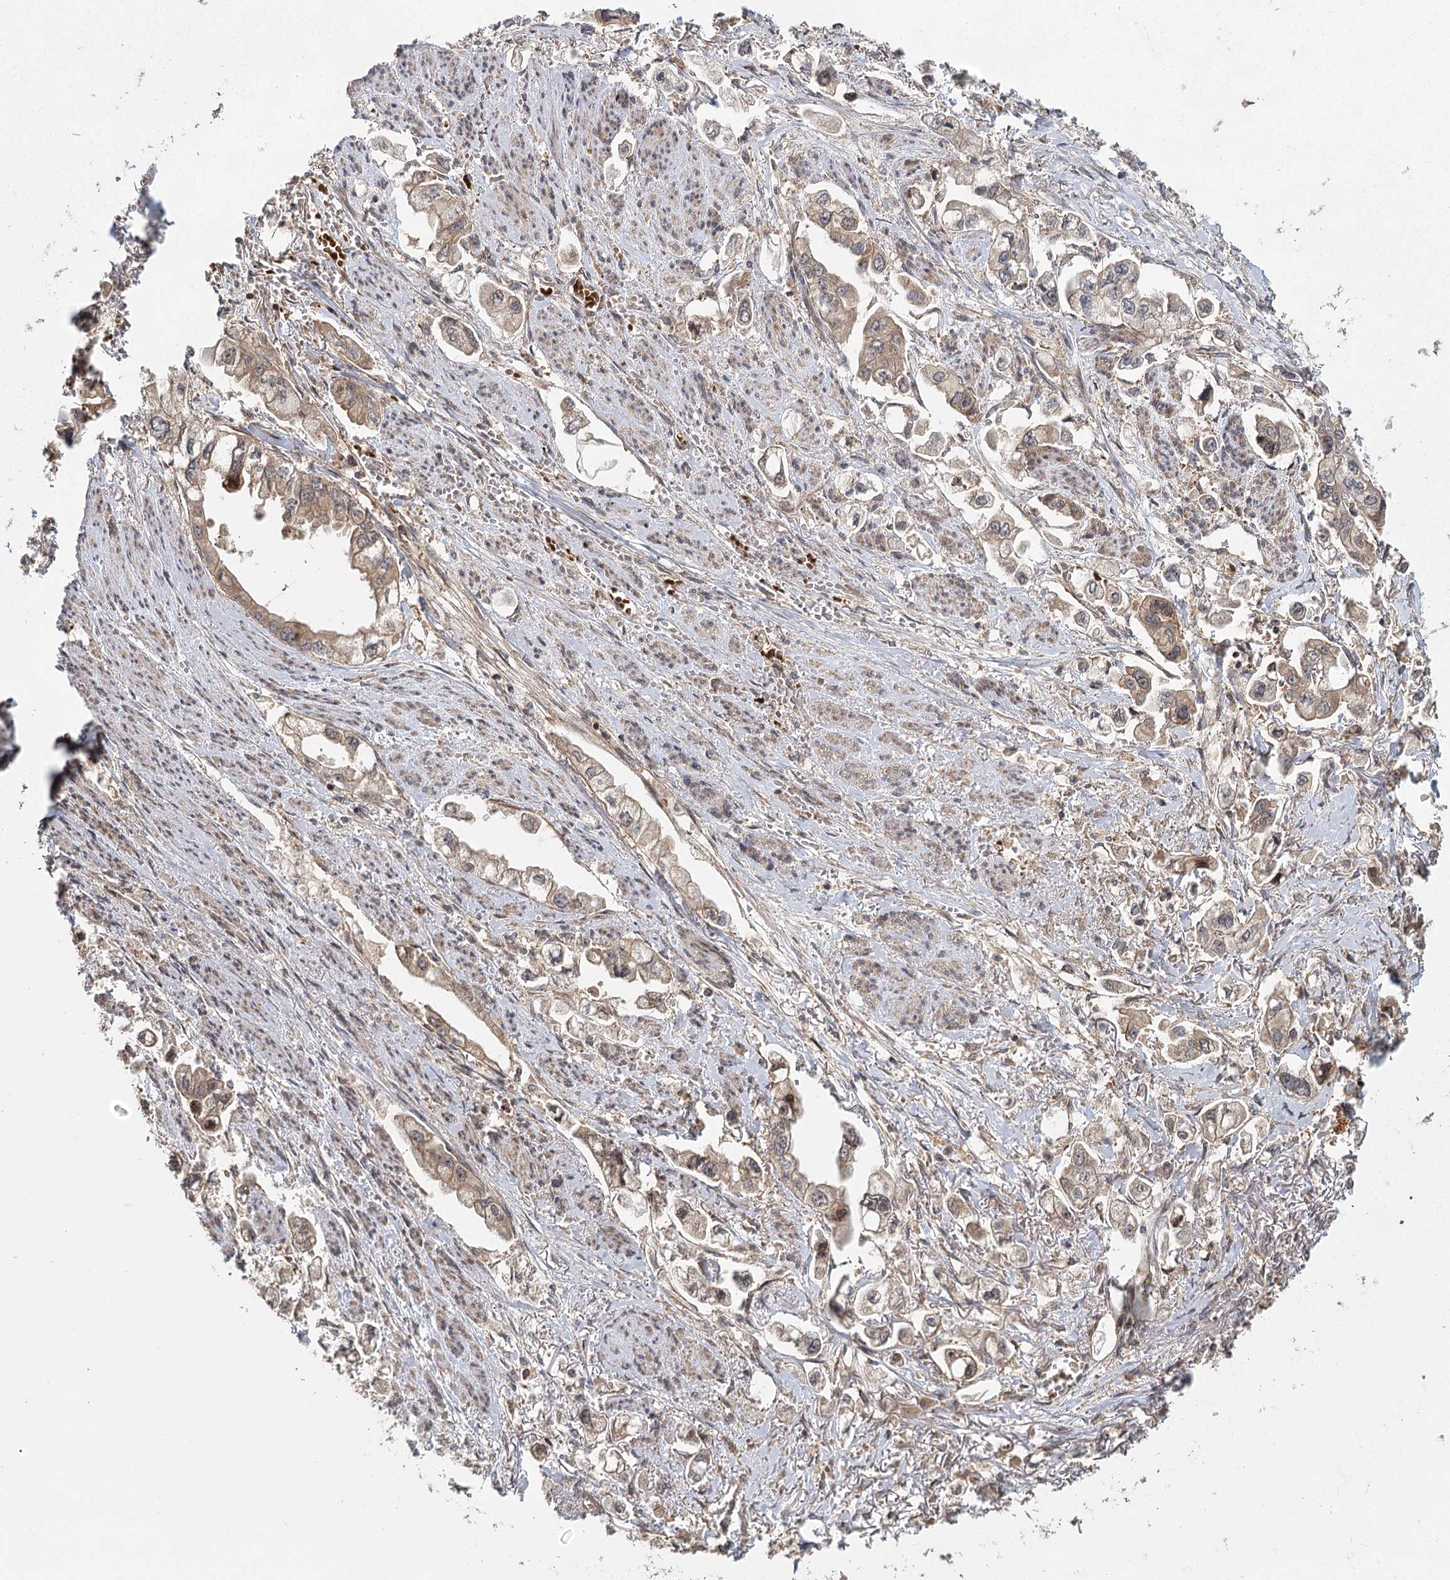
{"staining": {"intensity": "weak", "quantity": ">75%", "location": "cytoplasmic/membranous"}, "tissue": "stomach cancer", "cell_type": "Tumor cells", "image_type": "cancer", "snomed": [{"axis": "morphology", "description": "Adenocarcinoma, NOS"}, {"axis": "topography", "description": "Stomach"}], "caption": "High-magnification brightfield microscopy of stomach adenocarcinoma stained with DAB (3,3'-diaminobenzidine) (brown) and counterstained with hematoxylin (blue). tumor cells exhibit weak cytoplasmic/membranous positivity is appreciated in about>75% of cells.", "gene": "RAPGEF6", "patient": {"sex": "male", "age": 62}}